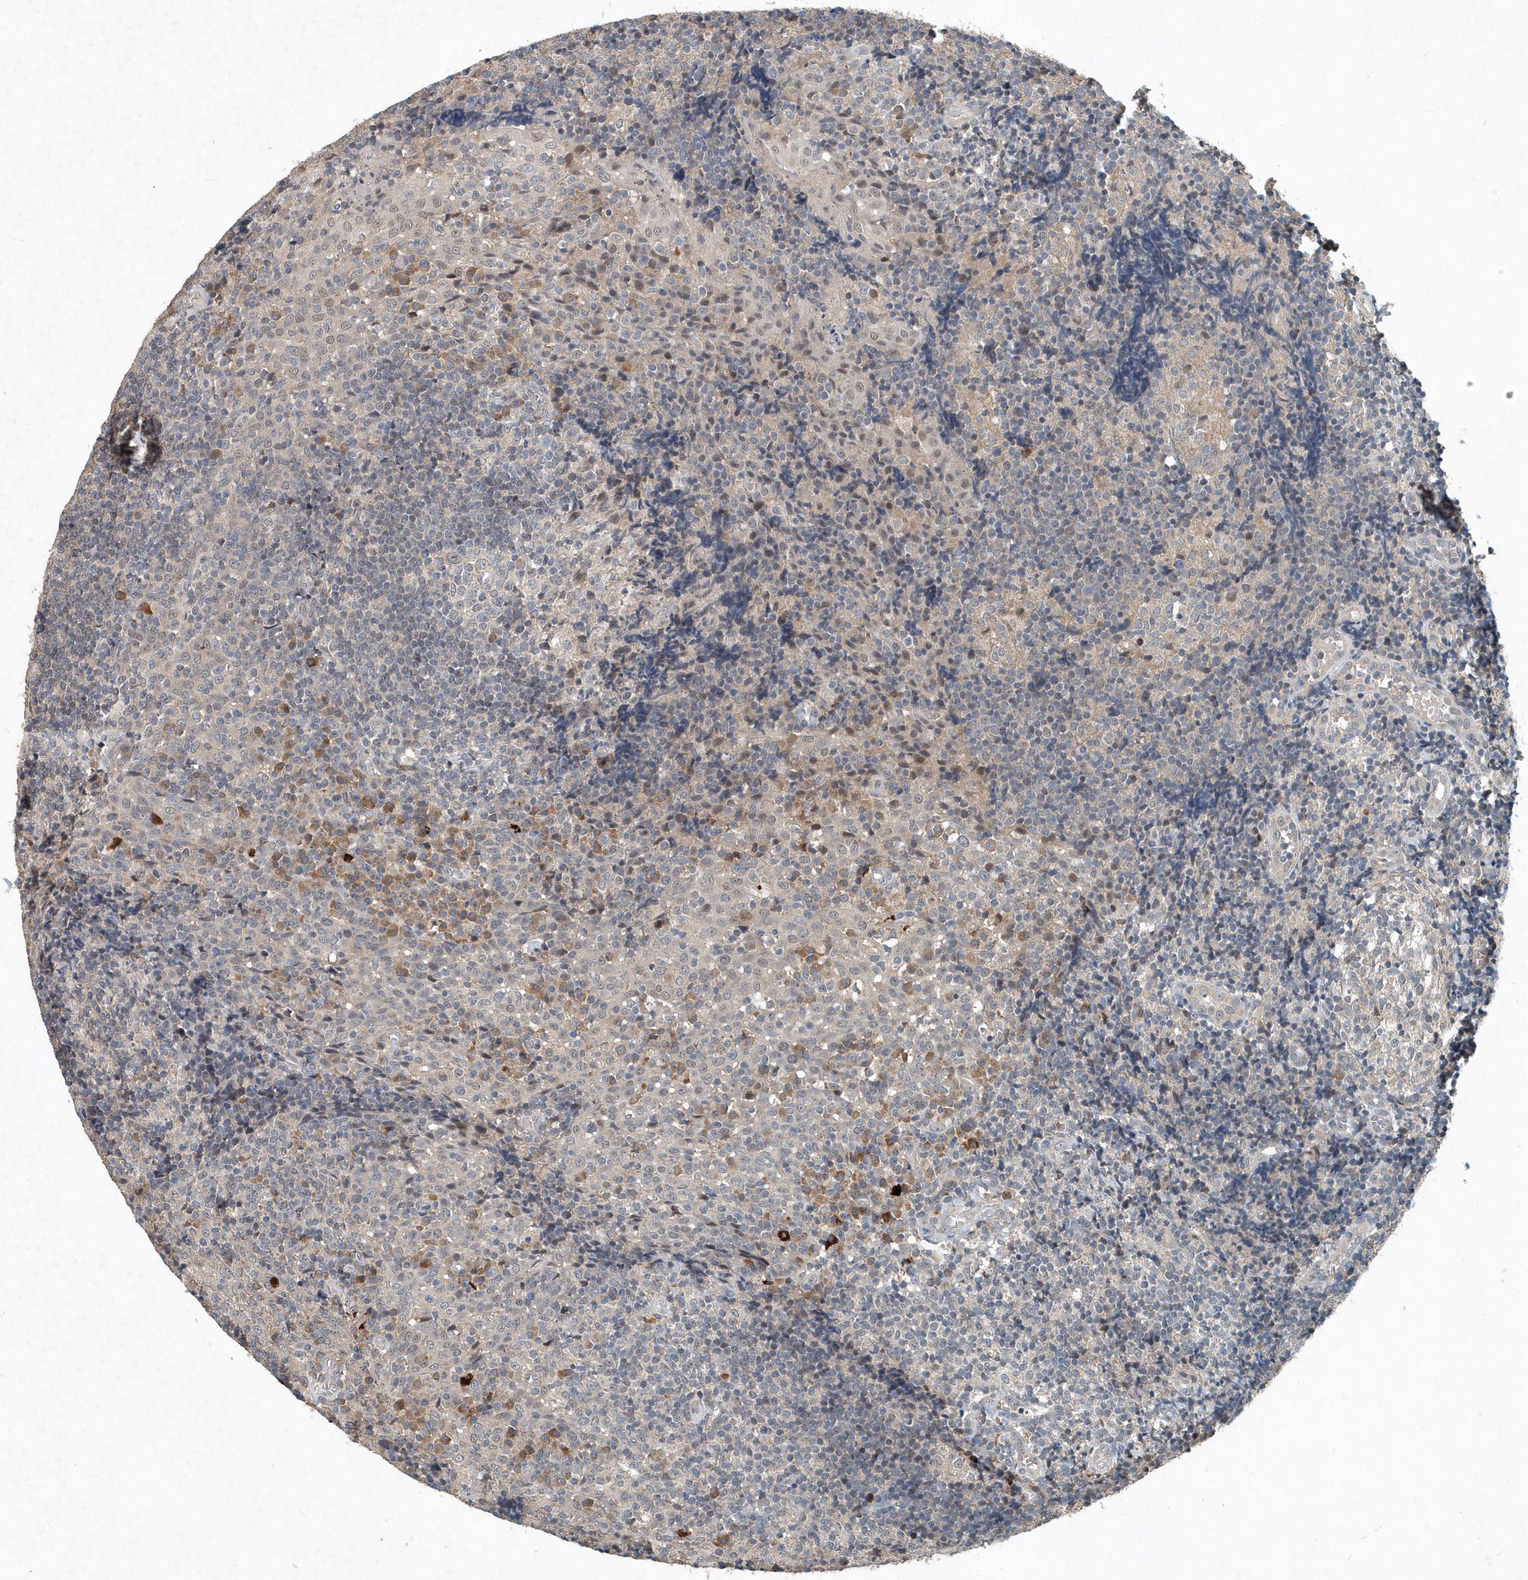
{"staining": {"intensity": "negative", "quantity": "none", "location": "none"}, "tissue": "tonsil", "cell_type": "Germinal center cells", "image_type": "normal", "snomed": [{"axis": "morphology", "description": "Normal tissue, NOS"}, {"axis": "topography", "description": "Tonsil"}], "caption": "This is a histopathology image of IHC staining of normal tonsil, which shows no positivity in germinal center cells.", "gene": "SCFD2", "patient": {"sex": "female", "age": 19}}